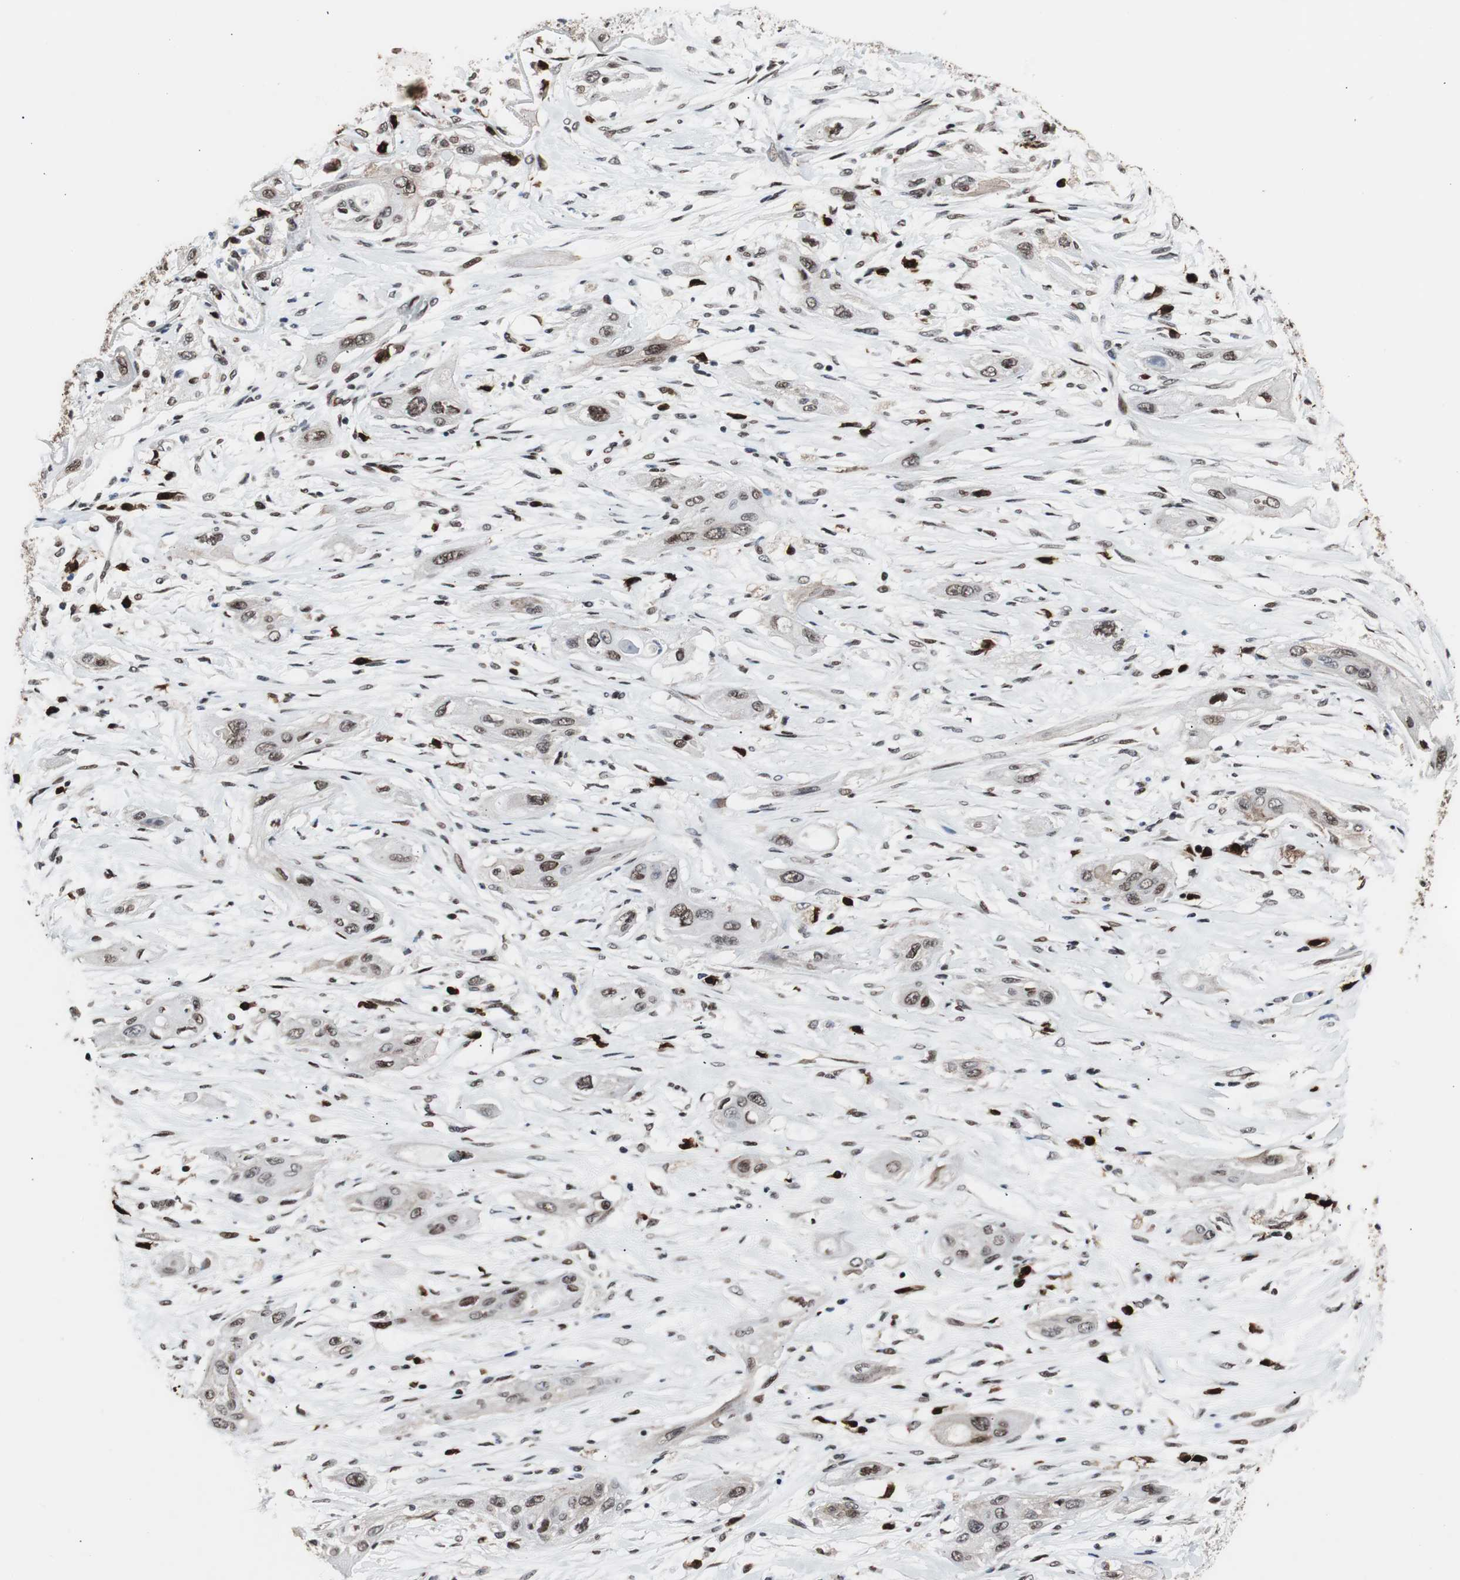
{"staining": {"intensity": "moderate", "quantity": "25%-75%", "location": "nuclear"}, "tissue": "lung cancer", "cell_type": "Tumor cells", "image_type": "cancer", "snomed": [{"axis": "morphology", "description": "Squamous cell carcinoma, NOS"}, {"axis": "topography", "description": "Lung"}], "caption": "A brown stain shows moderate nuclear staining of a protein in human lung cancer (squamous cell carcinoma) tumor cells.", "gene": "POGZ", "patient": {"sex": "female", "age": 47}}